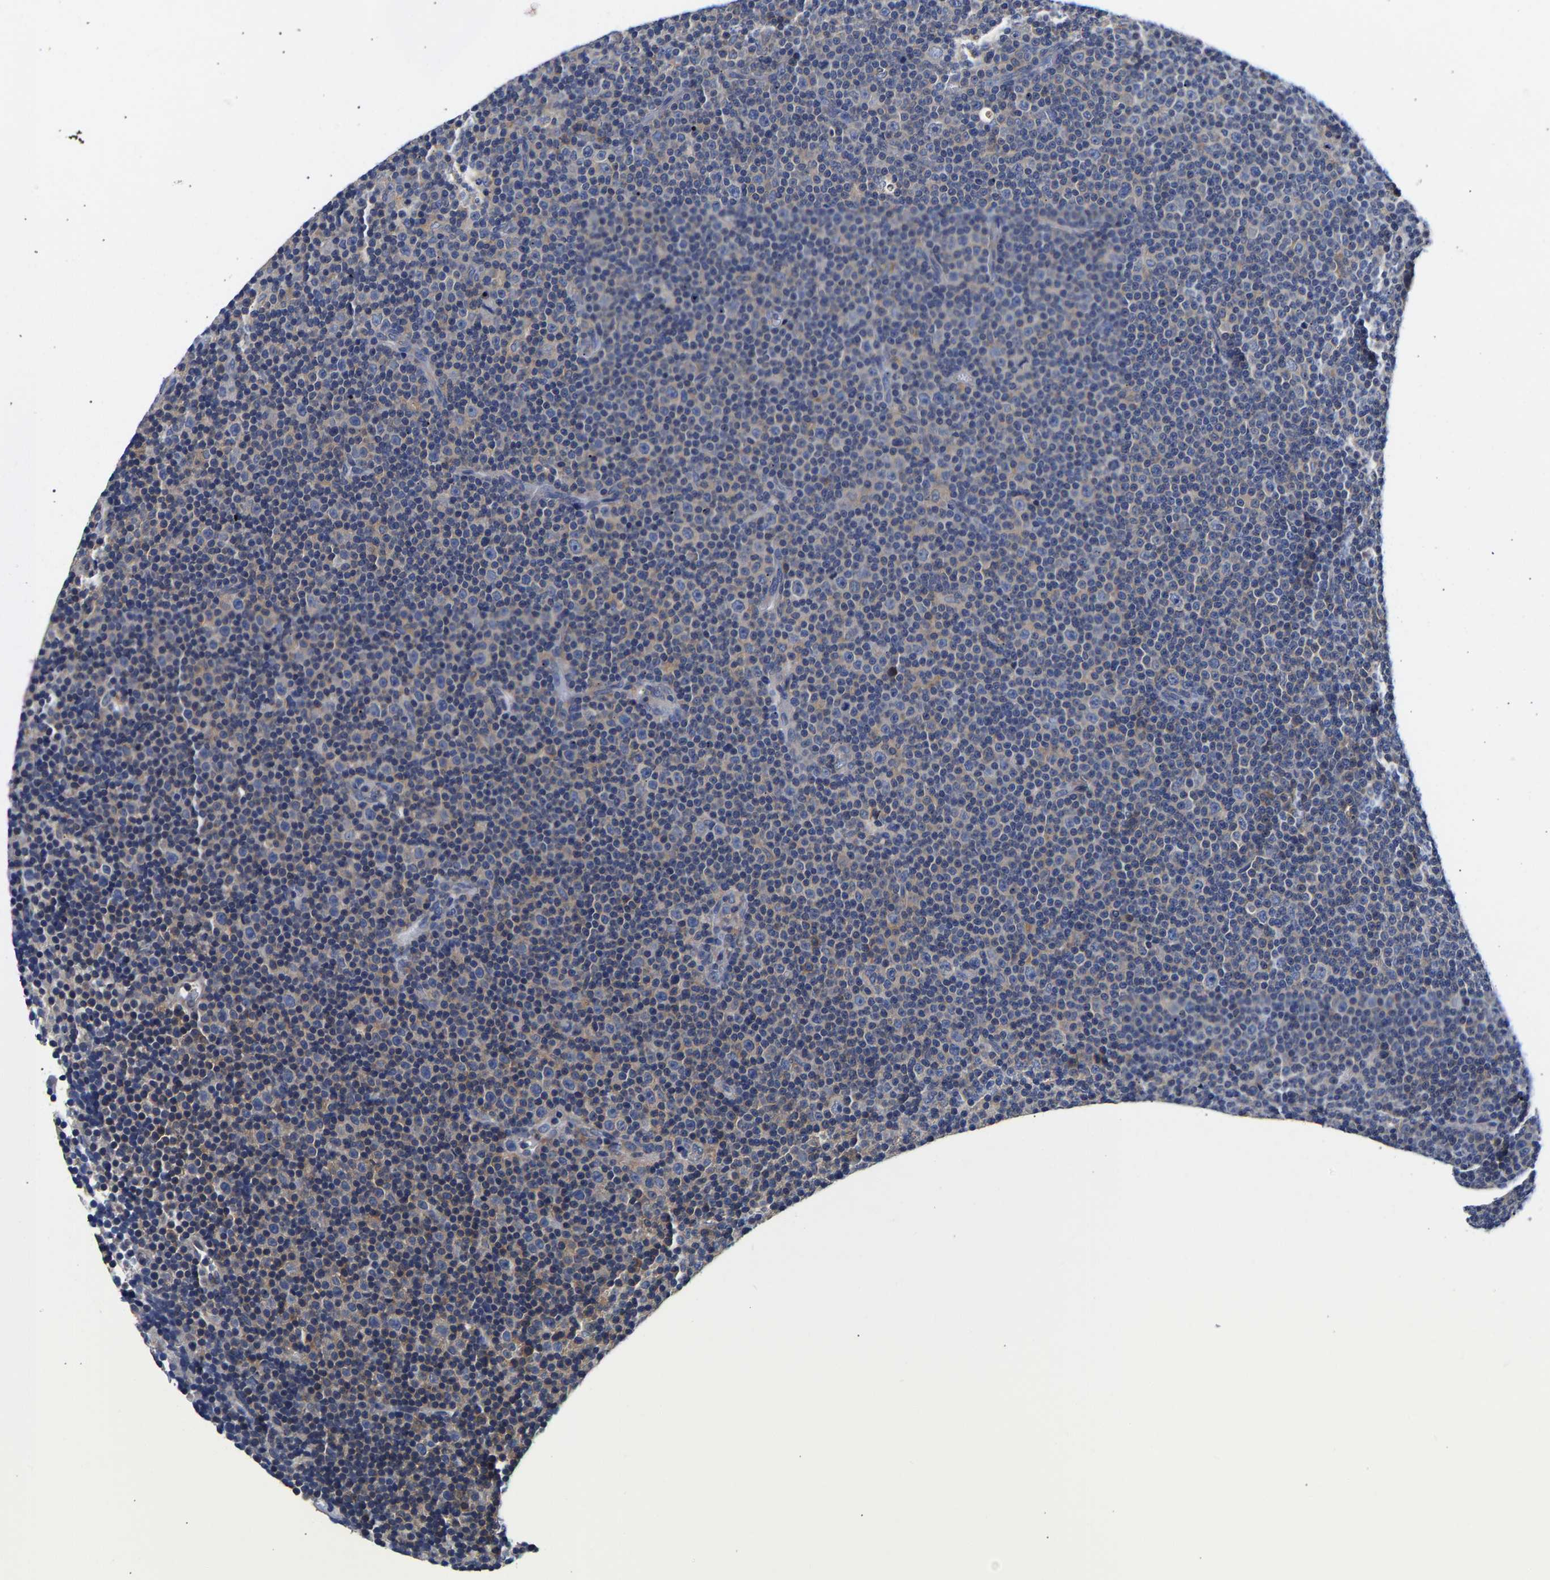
{"staining": {"intensity": "negative", "quantity": "none", "location": "none"}, "tissue": "lymphoma", "cell_type": "Tumor cells", "image_type": "cancer", "snomed": [{"axis": "morphology", "description": "Malignant lymphoma, non-Hodgkin's type, Low grade"}, {"axis": "topography", "description": "Lymph node"}], "caption": "IHC of human lymphoma reveals no expression in tumor cells.", "gene": "CCDC6", "patient": {"sex": "female", "age": 67}}